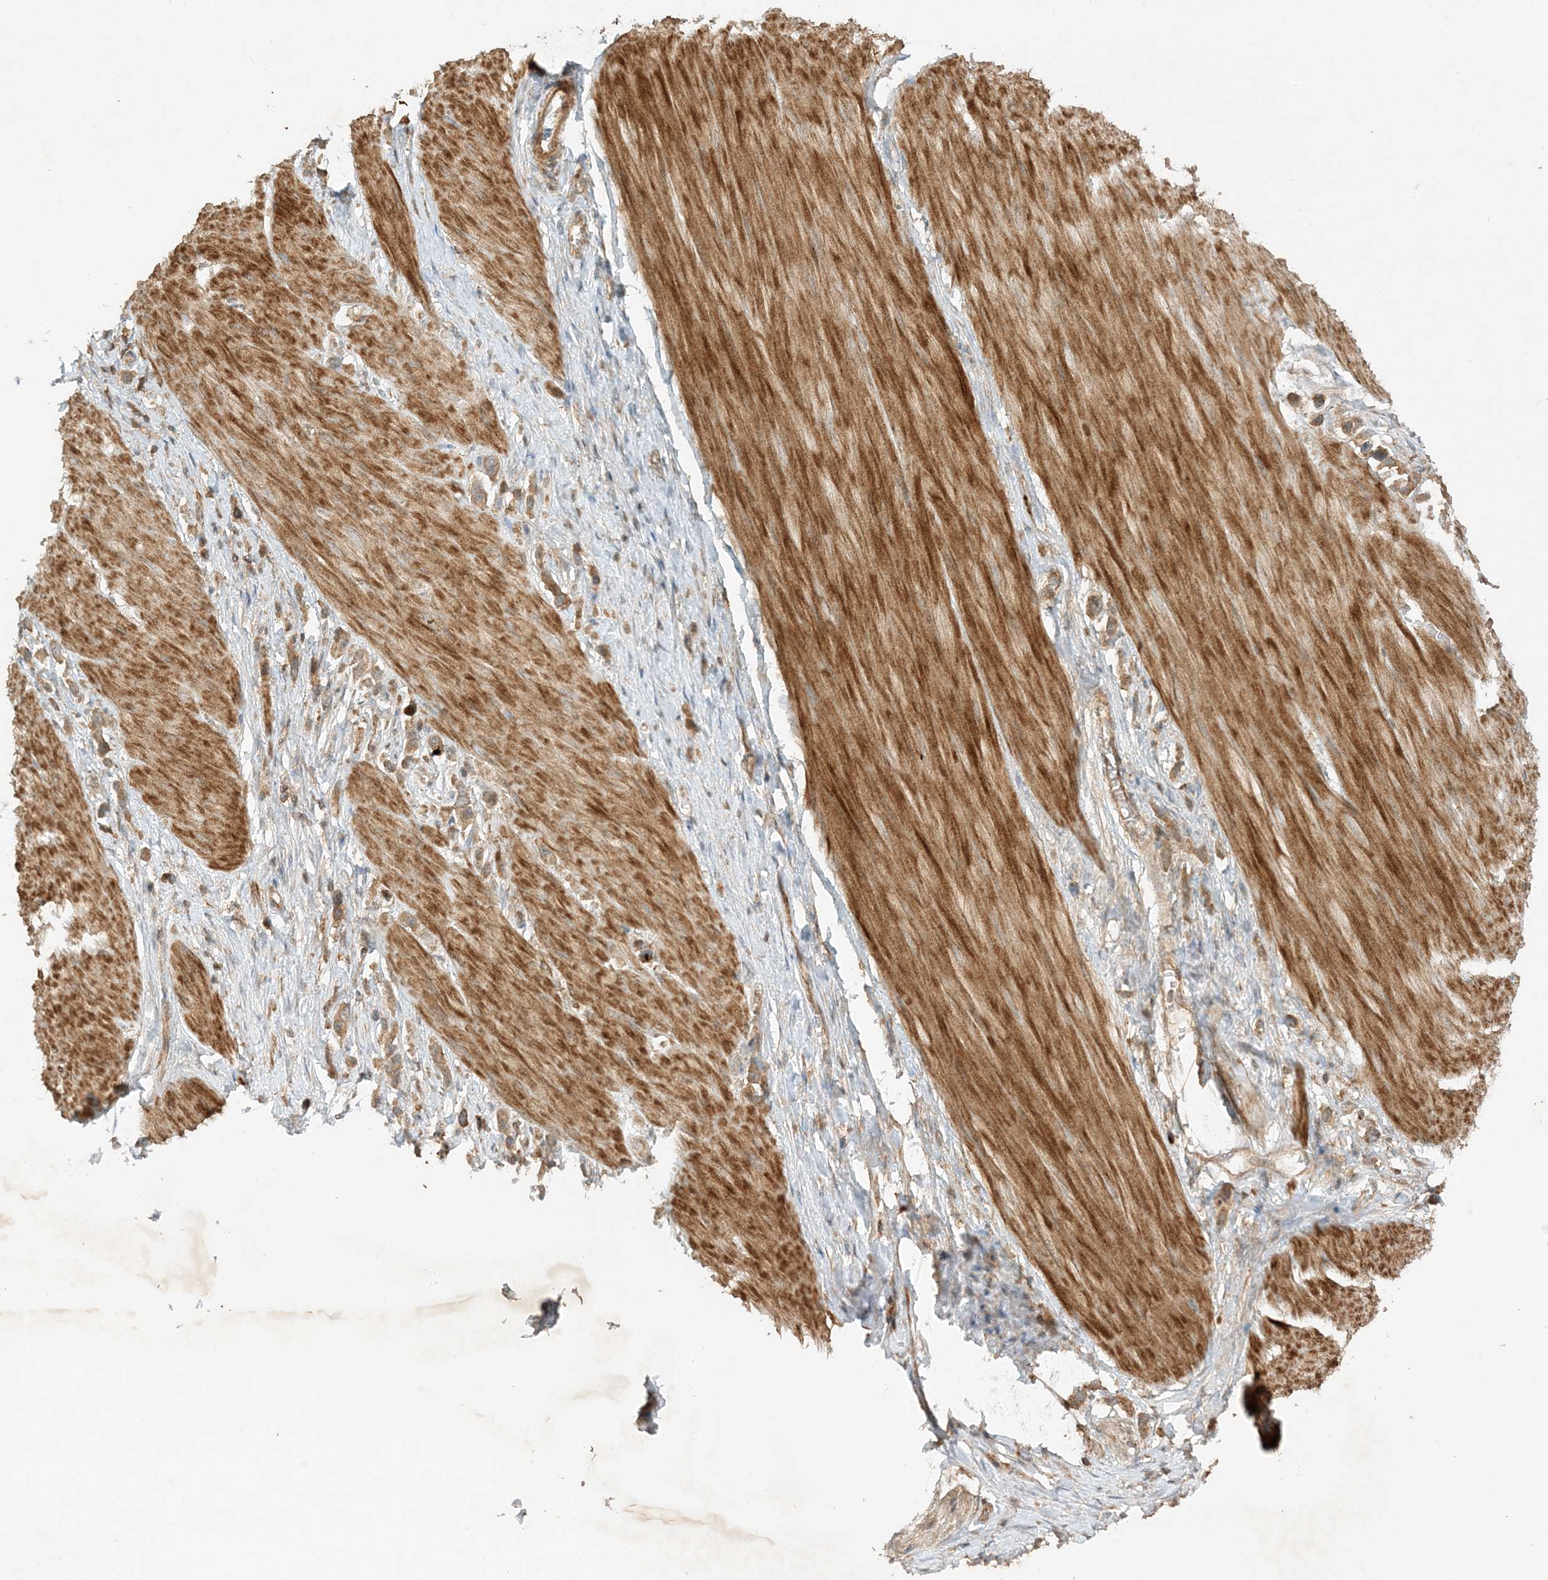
{"staining": {"intensity": "weak", "quantity": ">75%", "location": "cytoplasmic/membranous"}, "tissue": "stomach cancer", "cell_type": "Tumor cells", "image_type": "cancer", "snomed": [{"axis": "morphology", "description": "Adenocarcinoma, NOS"}, {"axis": "topography", "description": "Stomach"}], "caption": "Adenocarcinoma (stomach) was stained to show a protein in brown. There is low levels of weak cytoplasmic/membranous expression in approximately >75% of tumor cells.", "gene": "XRN1", "patient": {"sex": "female", "age": 65}}